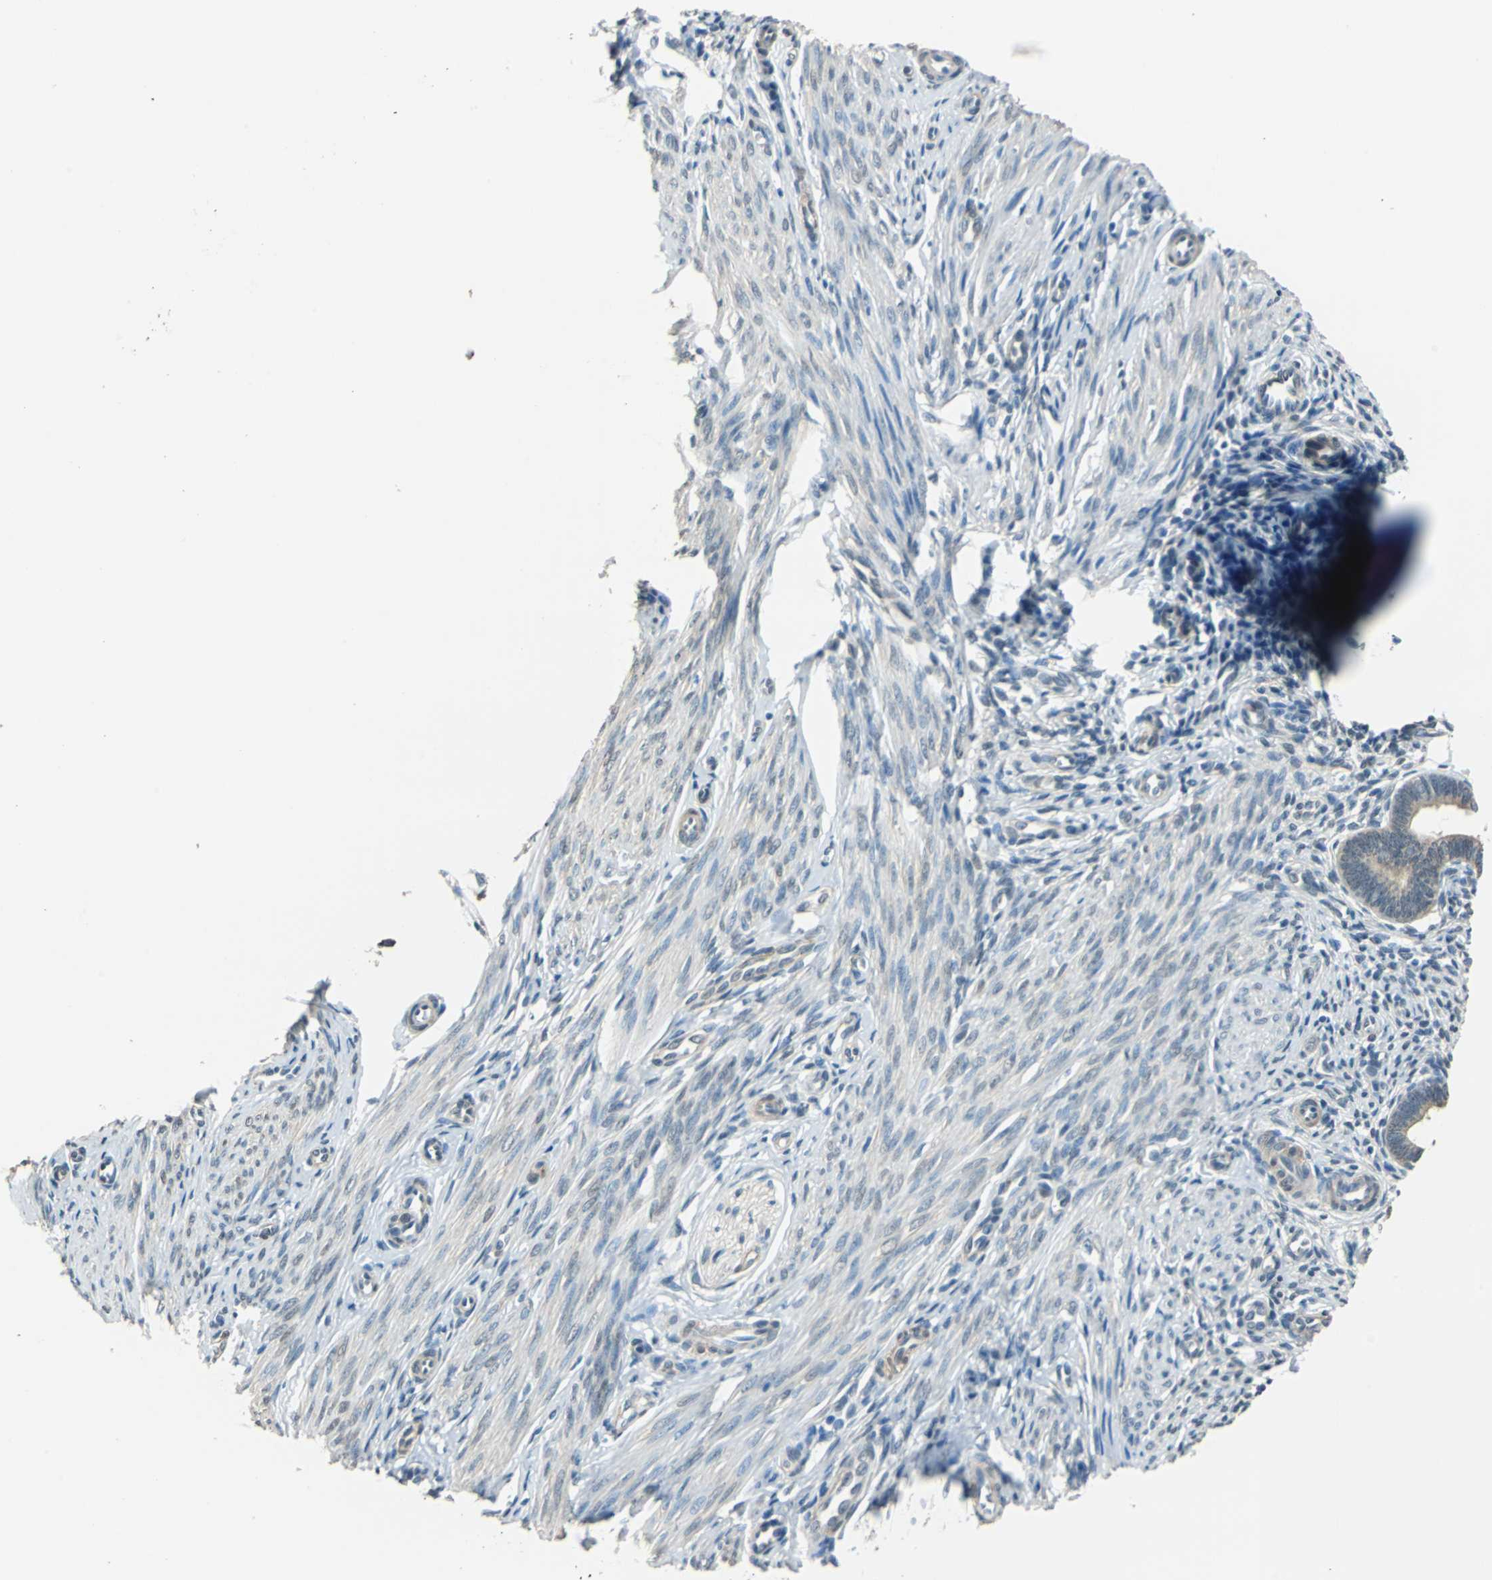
{"staining": {"intensity": "weak", "quantity": "<25%", "location": "cytoplasmic/membranous,nuclear"}, "tissue": "endometrium", "cell_type": "Cells in endometrial stroma", "image_type": "normal", "snomed": [{"axis": "morphology", "description": "Normal tissue, NOS"}, {"axis": "topography", "description": "Endometrium"}], "caption": "A high-resolution photomicrograph shows IHC staining of normal endometrium, which demonstrates no significant staining in cells in endometrial stroma.", "gene": "FKBP4", "patient": {"sex": "female", "age": 27}}